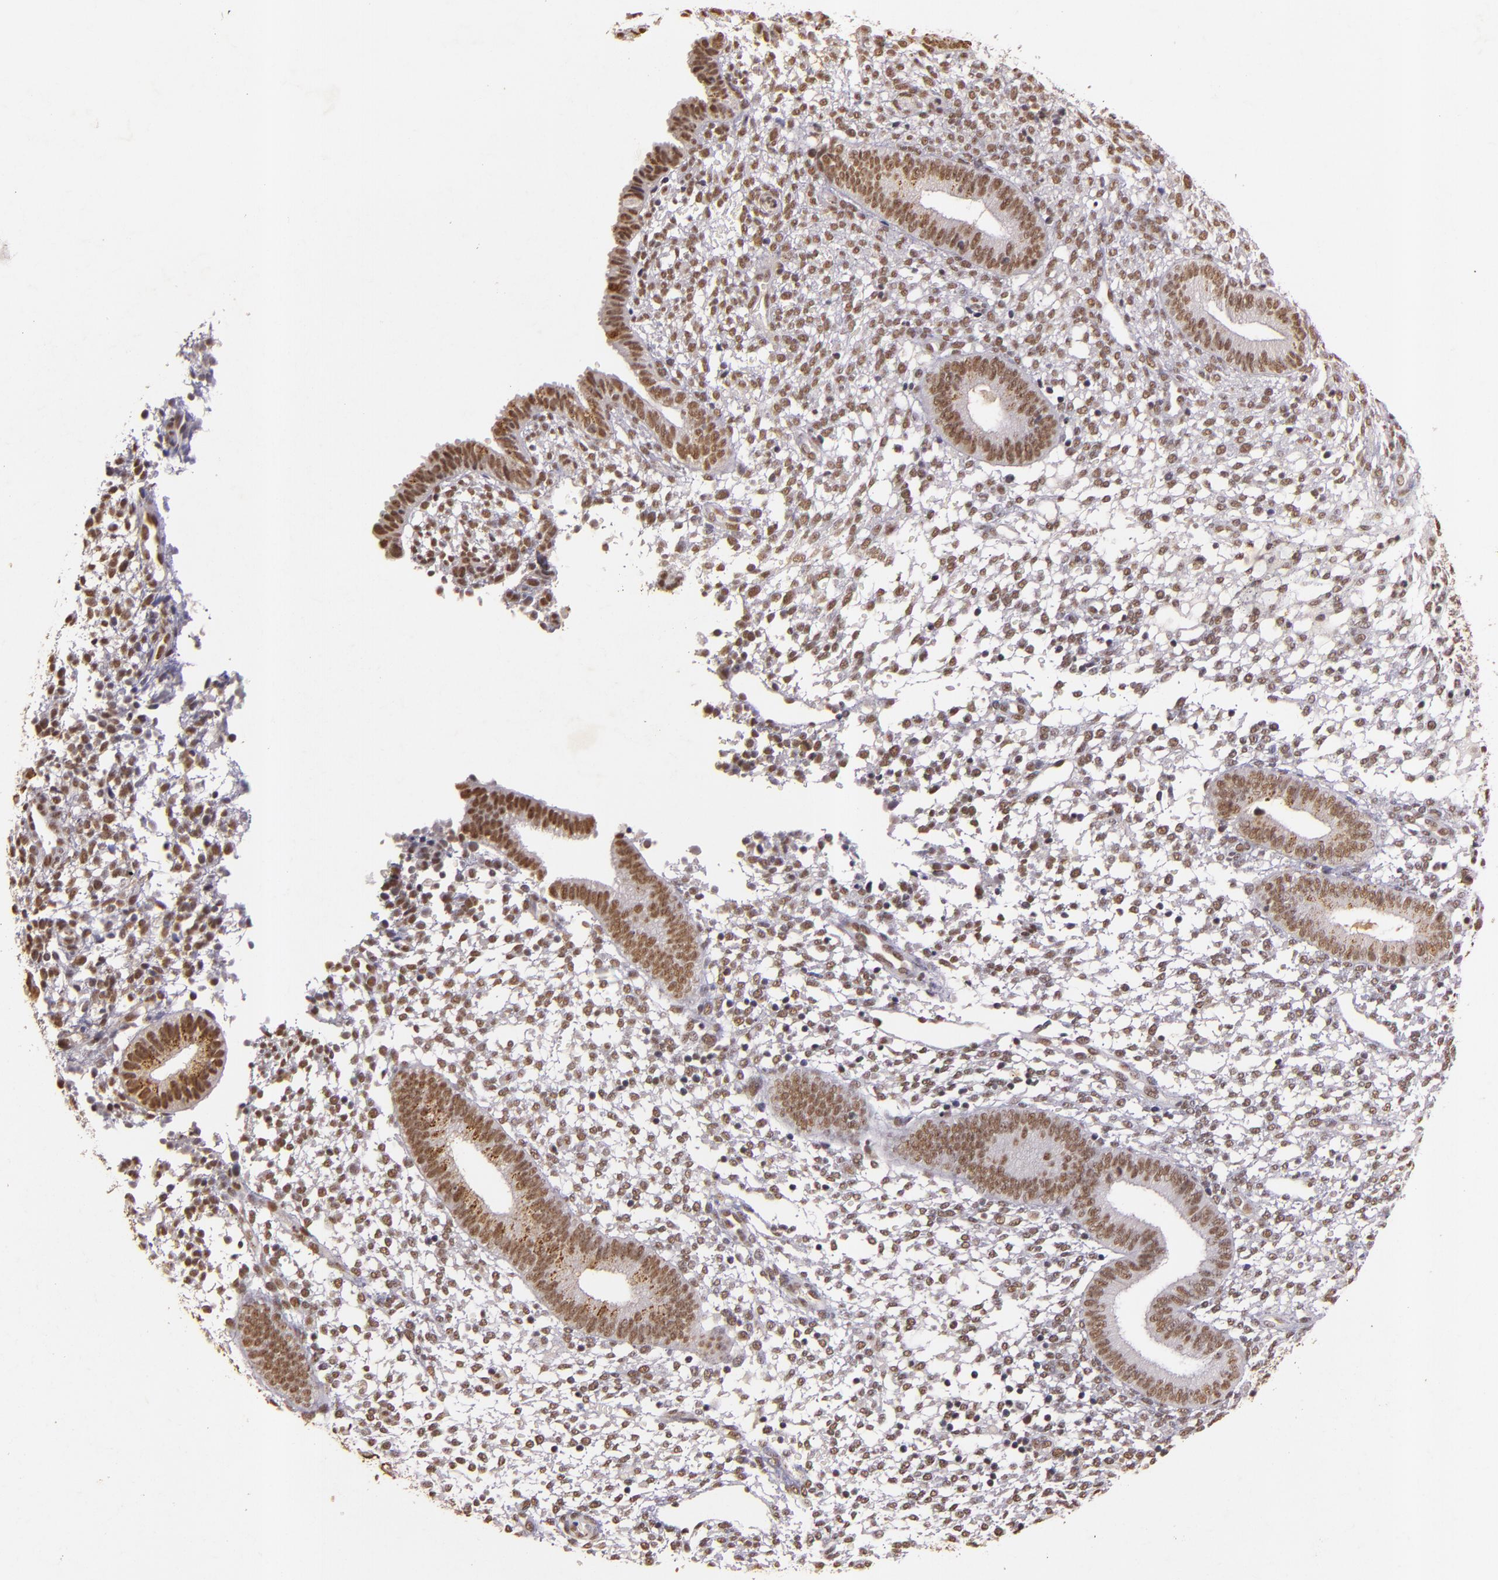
{"staining": {"intensity": "moderate", "quantity": "25%-75%", "location": "nuclear"}, "tissue": "endometrium", "cell_type": "Cells in endometrial stroma", "image_type": "normal", "snomed": [{"axis": "morphology", "description": "Normal tissue, NOS"}, {"axis": "topography", "description": "Endometrium"}], "caption": "Benign endometrium was stained to show a protein in brown. There is medium levels of moderate nuclear positivity in about 25%-75% of cells in endometrial stroma.", "gene": "CBX3", "patient": {"sex": "female", "age": 35}}